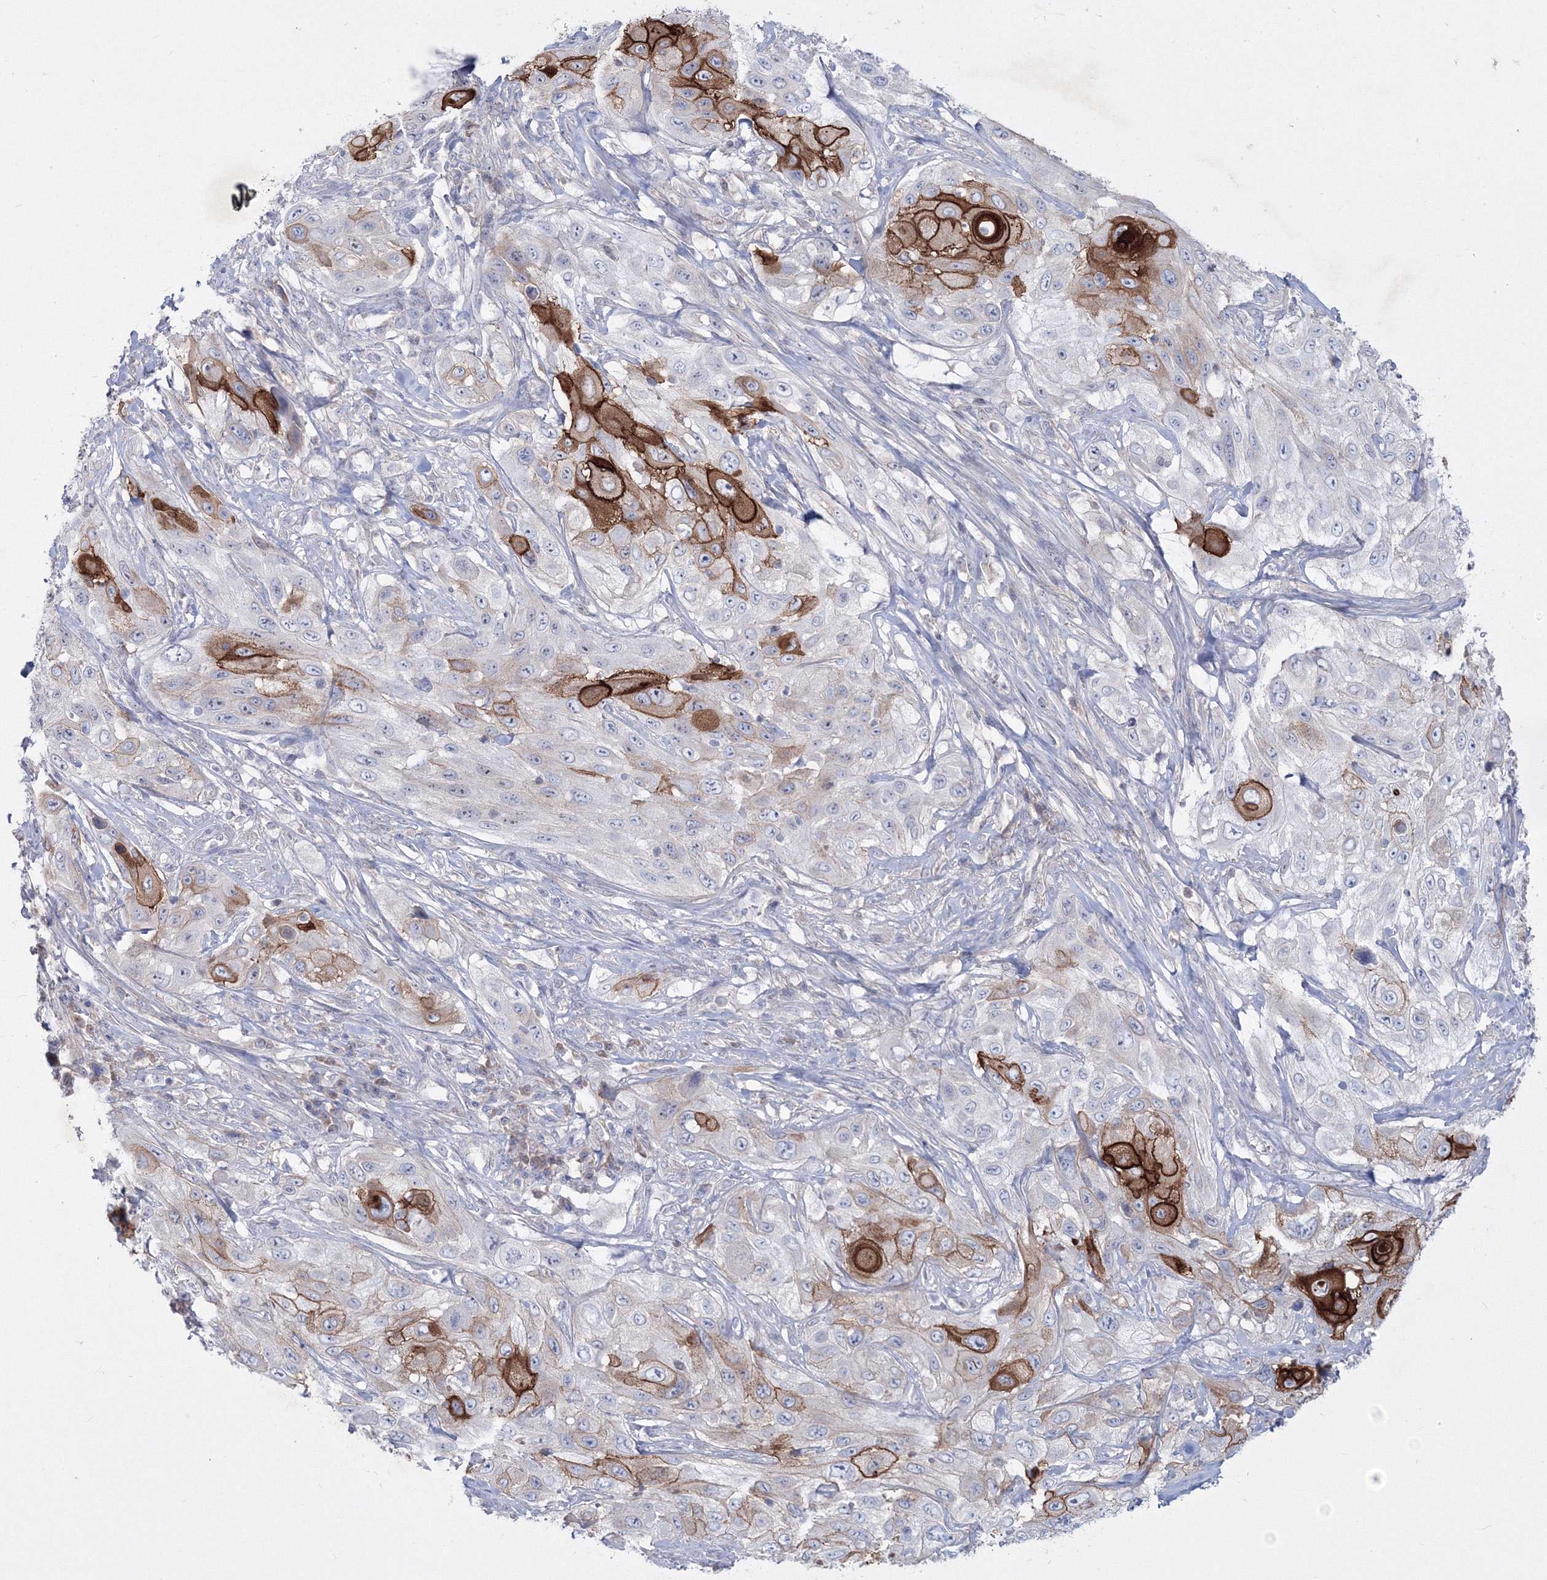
{"staining": {"intensity": "strong", "quantity": "25%-75%", "location": "cytoplasmic/membranous"}, "tissue": "cervical cancer", "cell_type": "Tumor cells", "image_type": "cancer", "snomed": [{"axis": "morphology", "description": "Squamous cell carcinoma, NOS"}, {"axis": "topography", "description": "Cervix"}], "caption": "Human cervical squamous cell carcinoma stained with a brown dye shows strong cytoplasmic/membranous positive expression in approximately 25%-75% of tumor cells.", "gene": "TMEM139", "patient": {"sex": "female", "age": 42}}